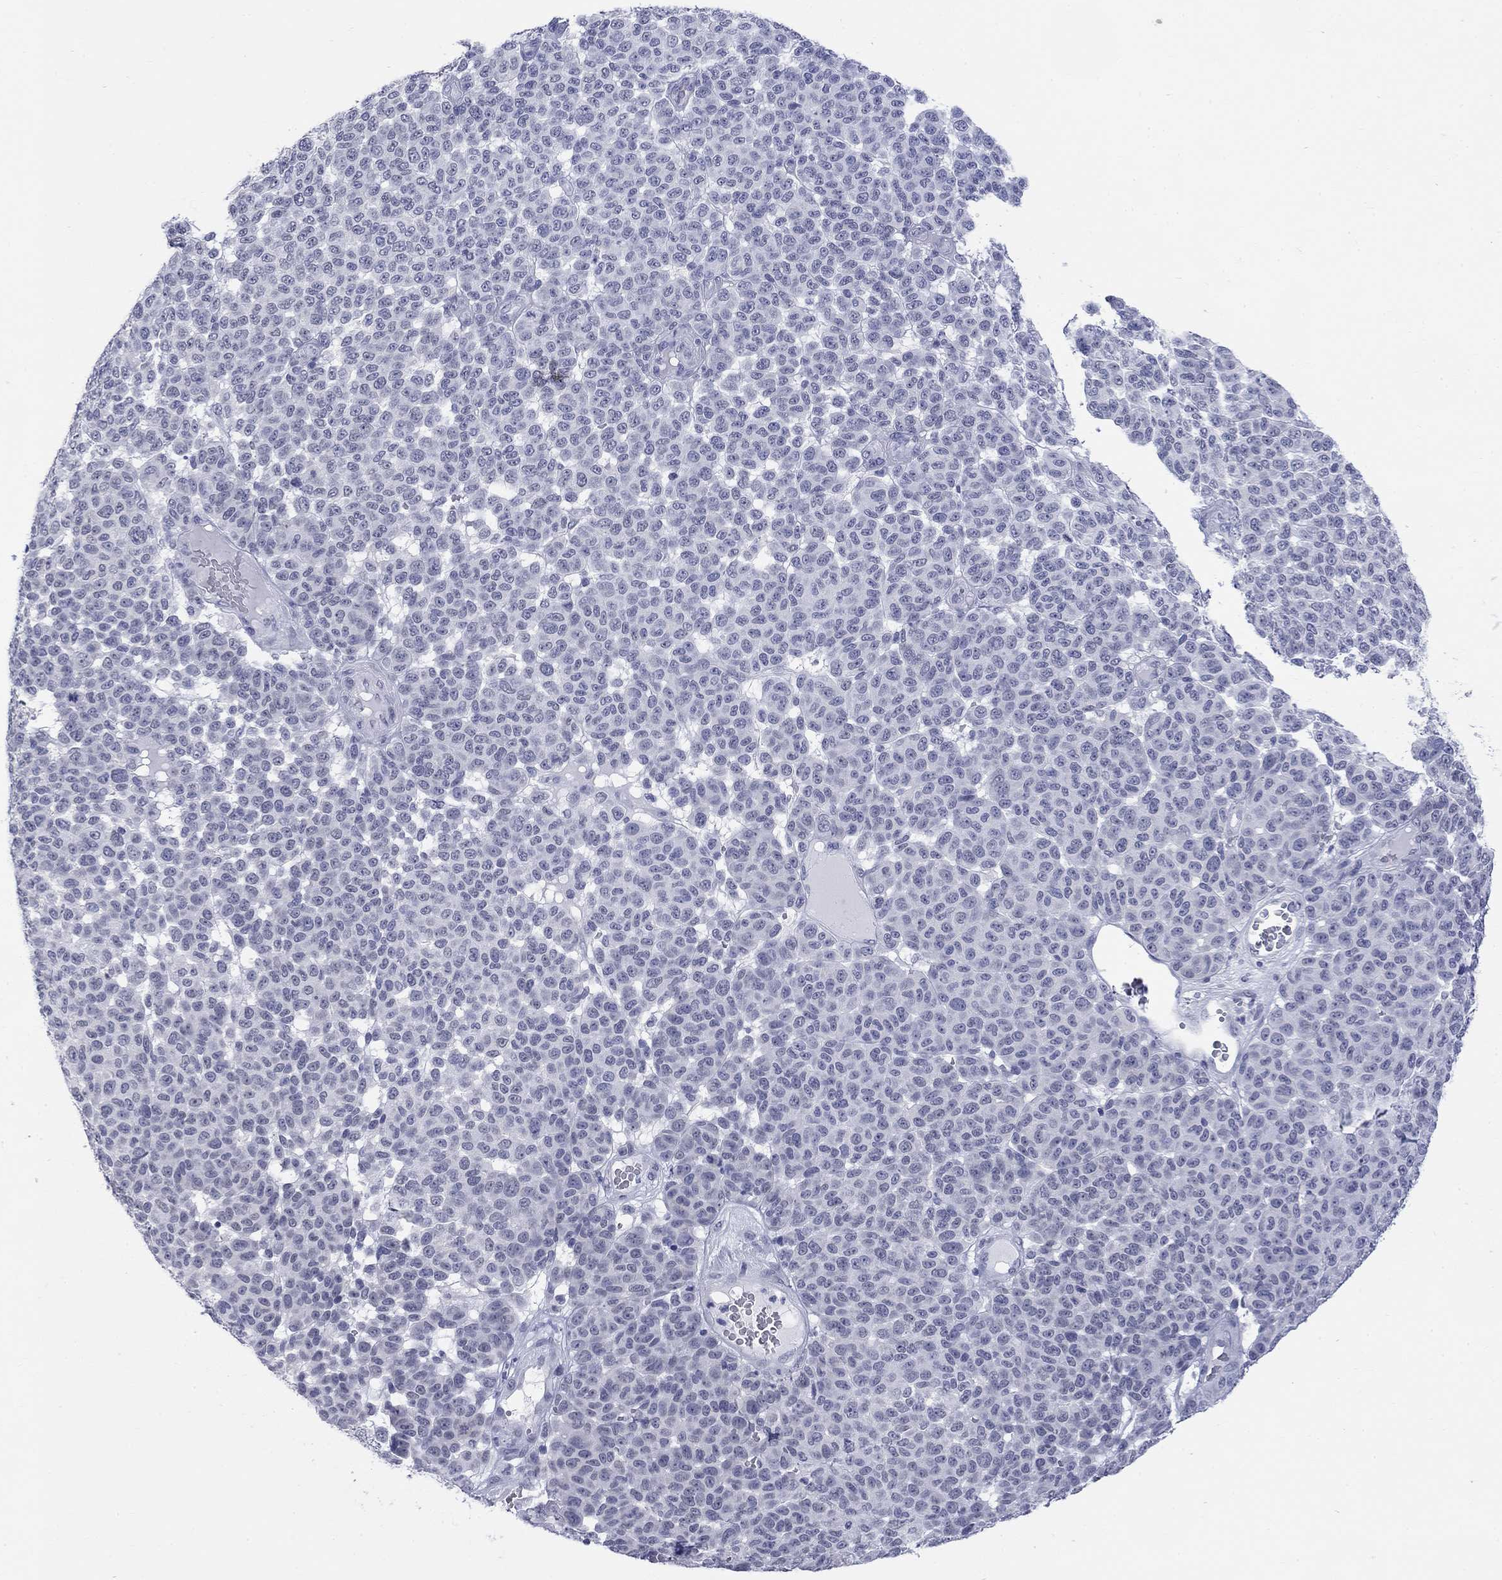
{"staining": {"intensity": "negative", "quantity": "none", "location": "none"}, "tissue": "melanoma", "cell_type": "Tumor cells", "image_type": "cancer", "snomed": [{"axis": "morphology", "description": "Malignant melanoma, NOS"}, {"axis": "topography", "description": "Skin"}], "caption": "Immunohistochemical staining of malignant melanoma shows no significant staining in tumor cells.", "gene": "ECEL1", "patient": {"sex": "male", "age": 59}}